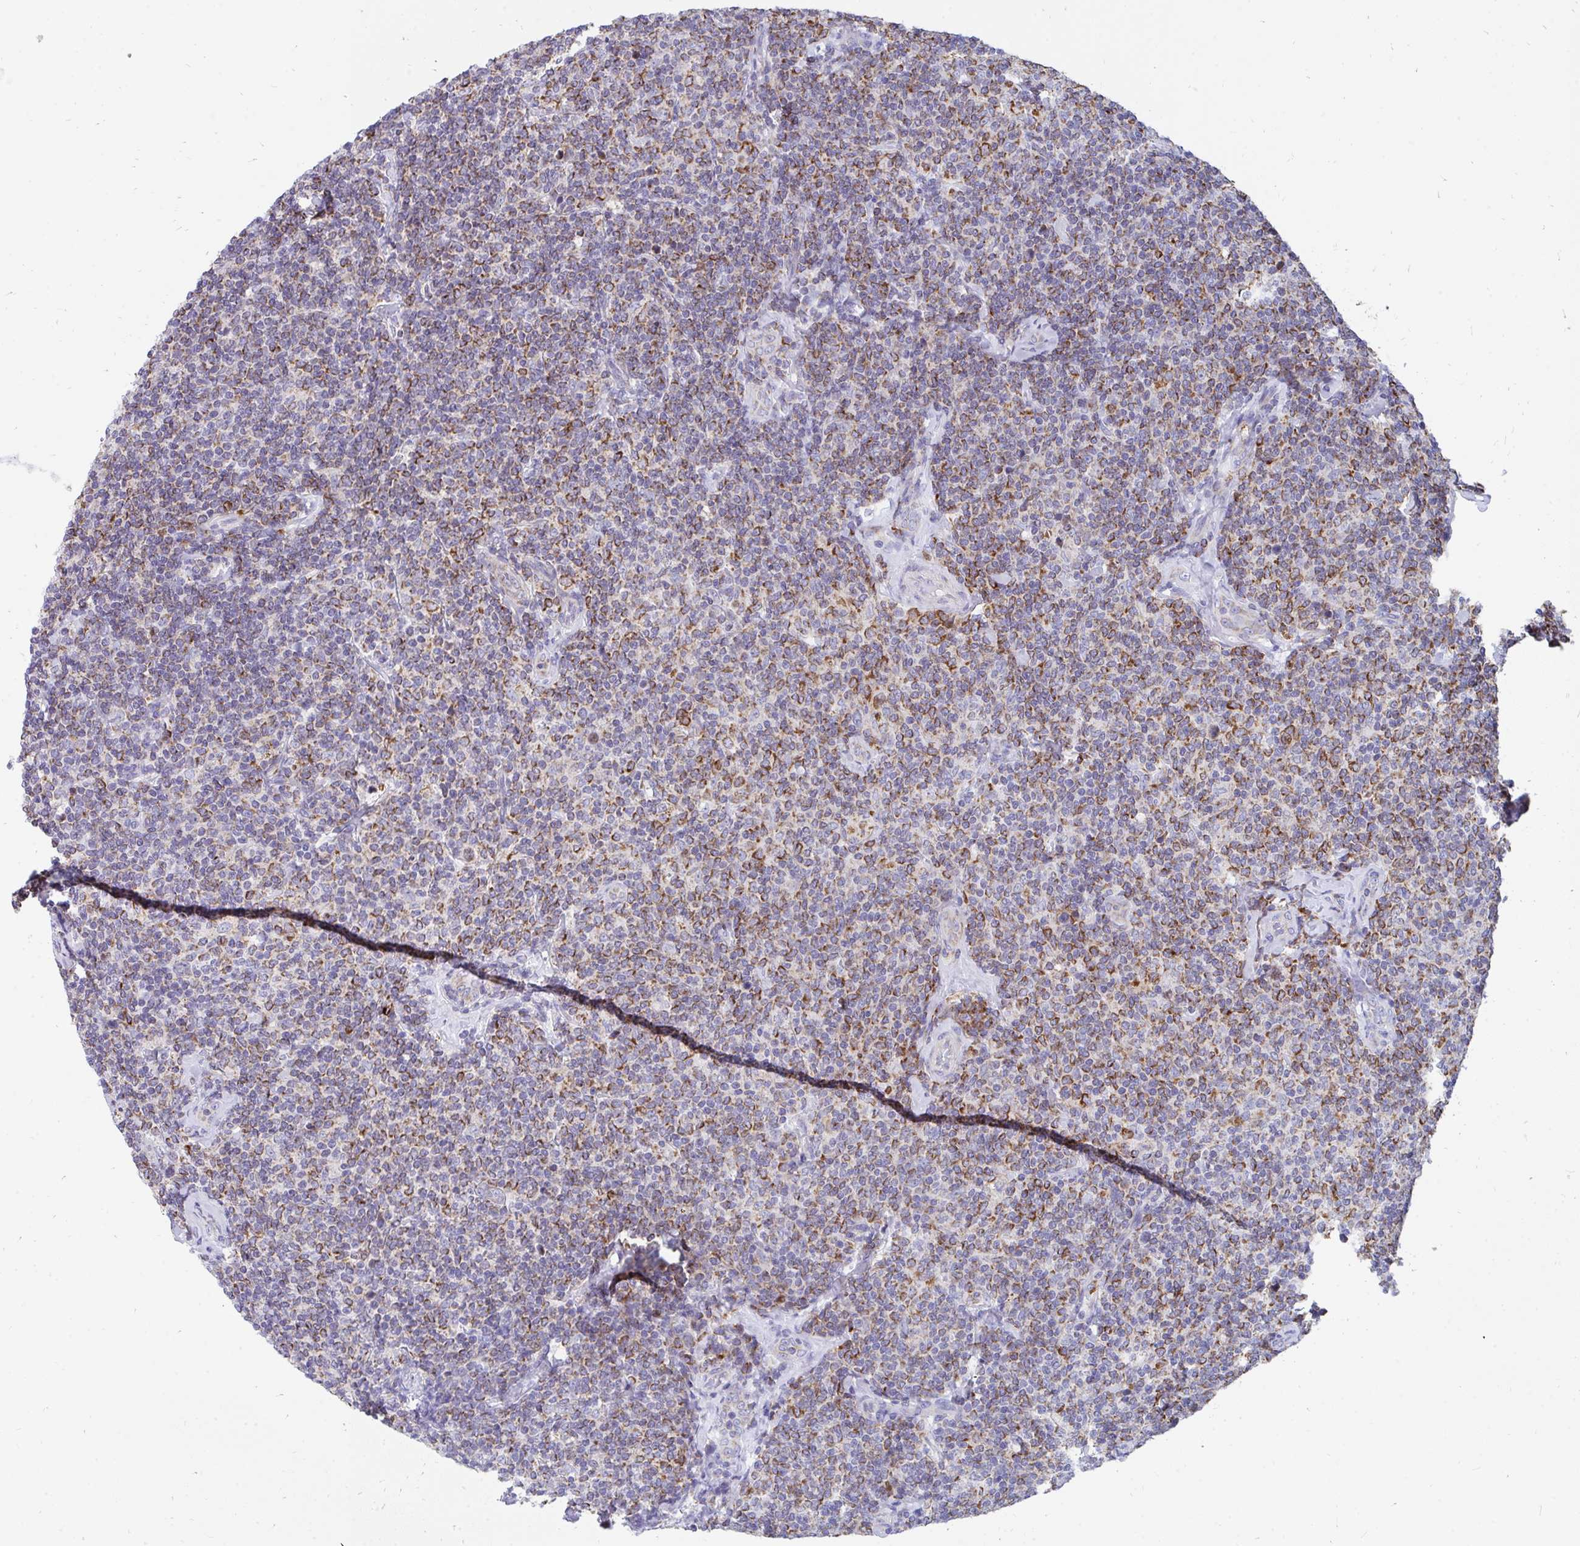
{"staining": {"intensity": "moderate", "quantity": ">75%", "location": "cytoplasmic/membranous"}, "tissue": "lymphoma", "cell_type": "Tumor cells", "image_type": "cancer", "snomed": [{"axis": "morphology", "description": "Malignant lymphoma, non-Hodgkin's type, Low grade"}, {"axis": "topography", "description": "Lymph node"}], "caption": "Lymphoma stained with IHC exhibits moderate cytoplasmic/membranous staining in approximately >75% of tumor cells.", "gene": "PC", "patient": {"sex": "female", "age": 56}}